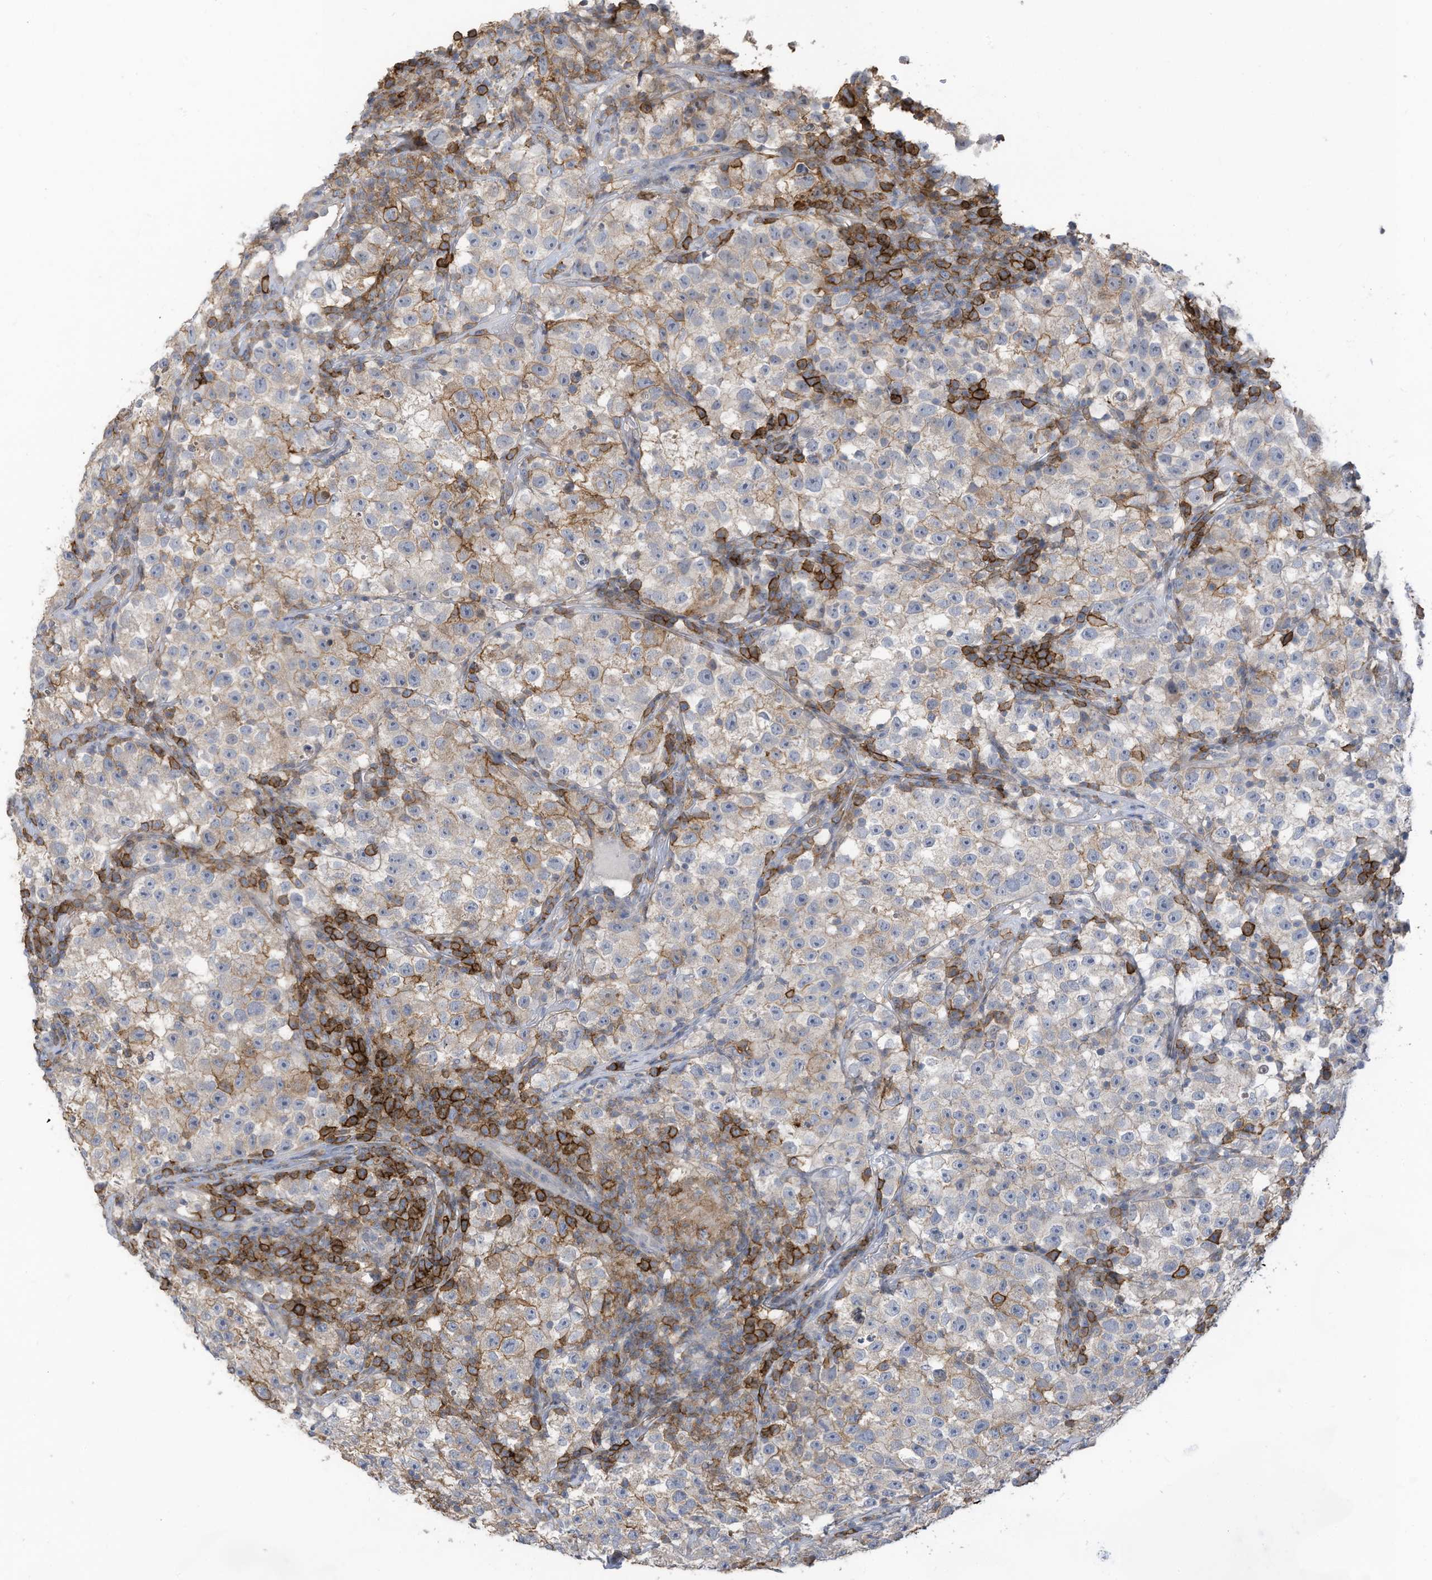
{"staining": {"intensity": "moderate", "quantity": "<25%", "location": "cytoplasmic/membranous"}, "tissue": "testis cancer", "cell_type": "Tumor cells", "image_type": "cancer", "snomed": [{"axis": "morphology", "description": "Seminoma, NOS"}, {"axis": "topography", "description": "Testis"}], "caption": "Testis cancer stained with a brown dye exhibits moderate cytoplasmic/membranous positive positivity in about <25% of tumor cells.", "gene": "SLC1A5", "patient": {"sex": "male", "age": 22}}